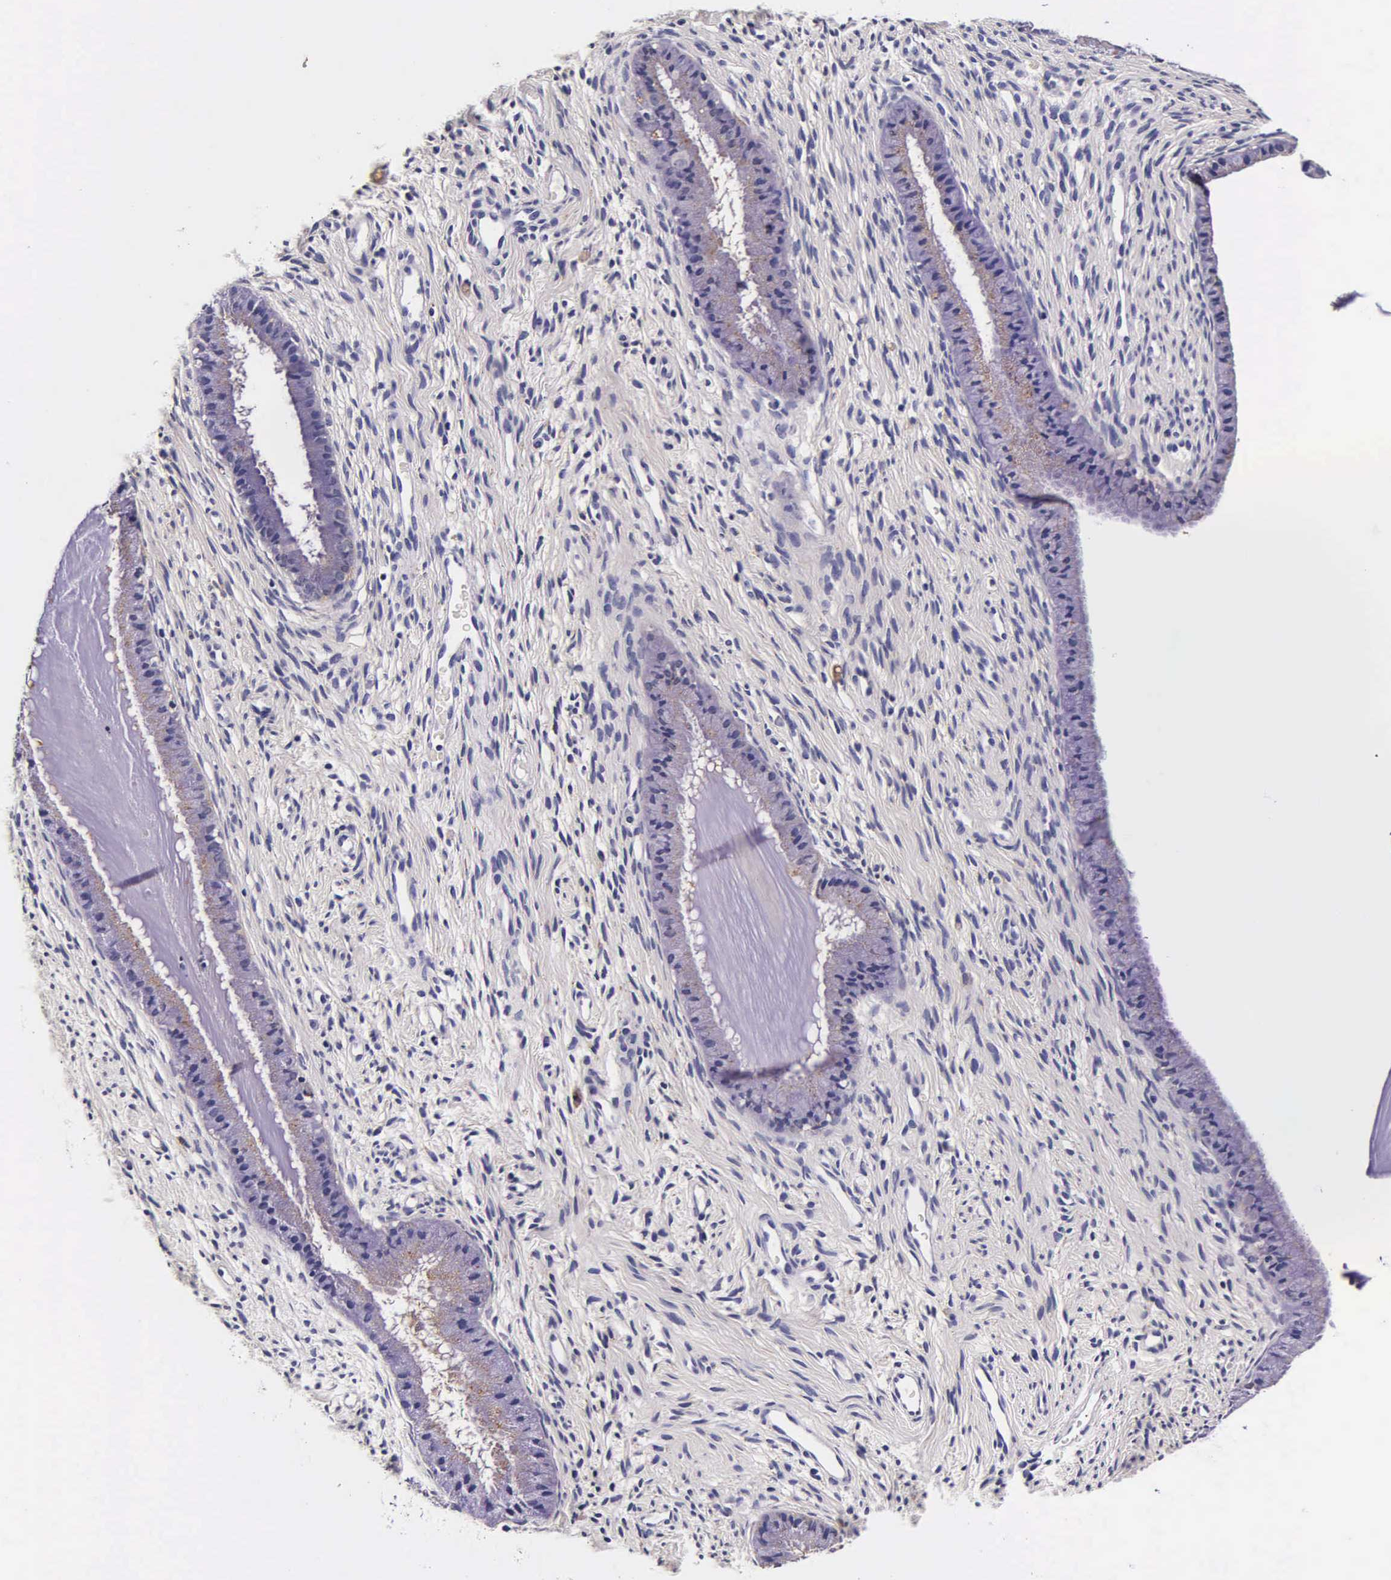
{"staining": {"intensity": "moderate", "quantity": "25%-75%", "location": "cytoplasmic/membranous"}, "tissue": "cervix", "cell_type": "Glandular cells", "image_type": "normal", "snomed": [{"axis": "morphology", "description": "Normal tissue, NOS"}, {"axis": "topography", "description": "Cervix"}], "caption": "IHC staining of benign cervix, which demonstrates medium levels of moderate cytoplasmic/membranous staining in about 25%-75% of glandular cells indicating moderate cytoplasmic/membranous protein staining. The staining was performed using DAB (3,3'-diaminobenzidine) (brown) for protein detection and nuclei were counterstained in hematoxylin (blue).", "gene": "CTSB", "patient": {"sex": "female", "age": 82}}